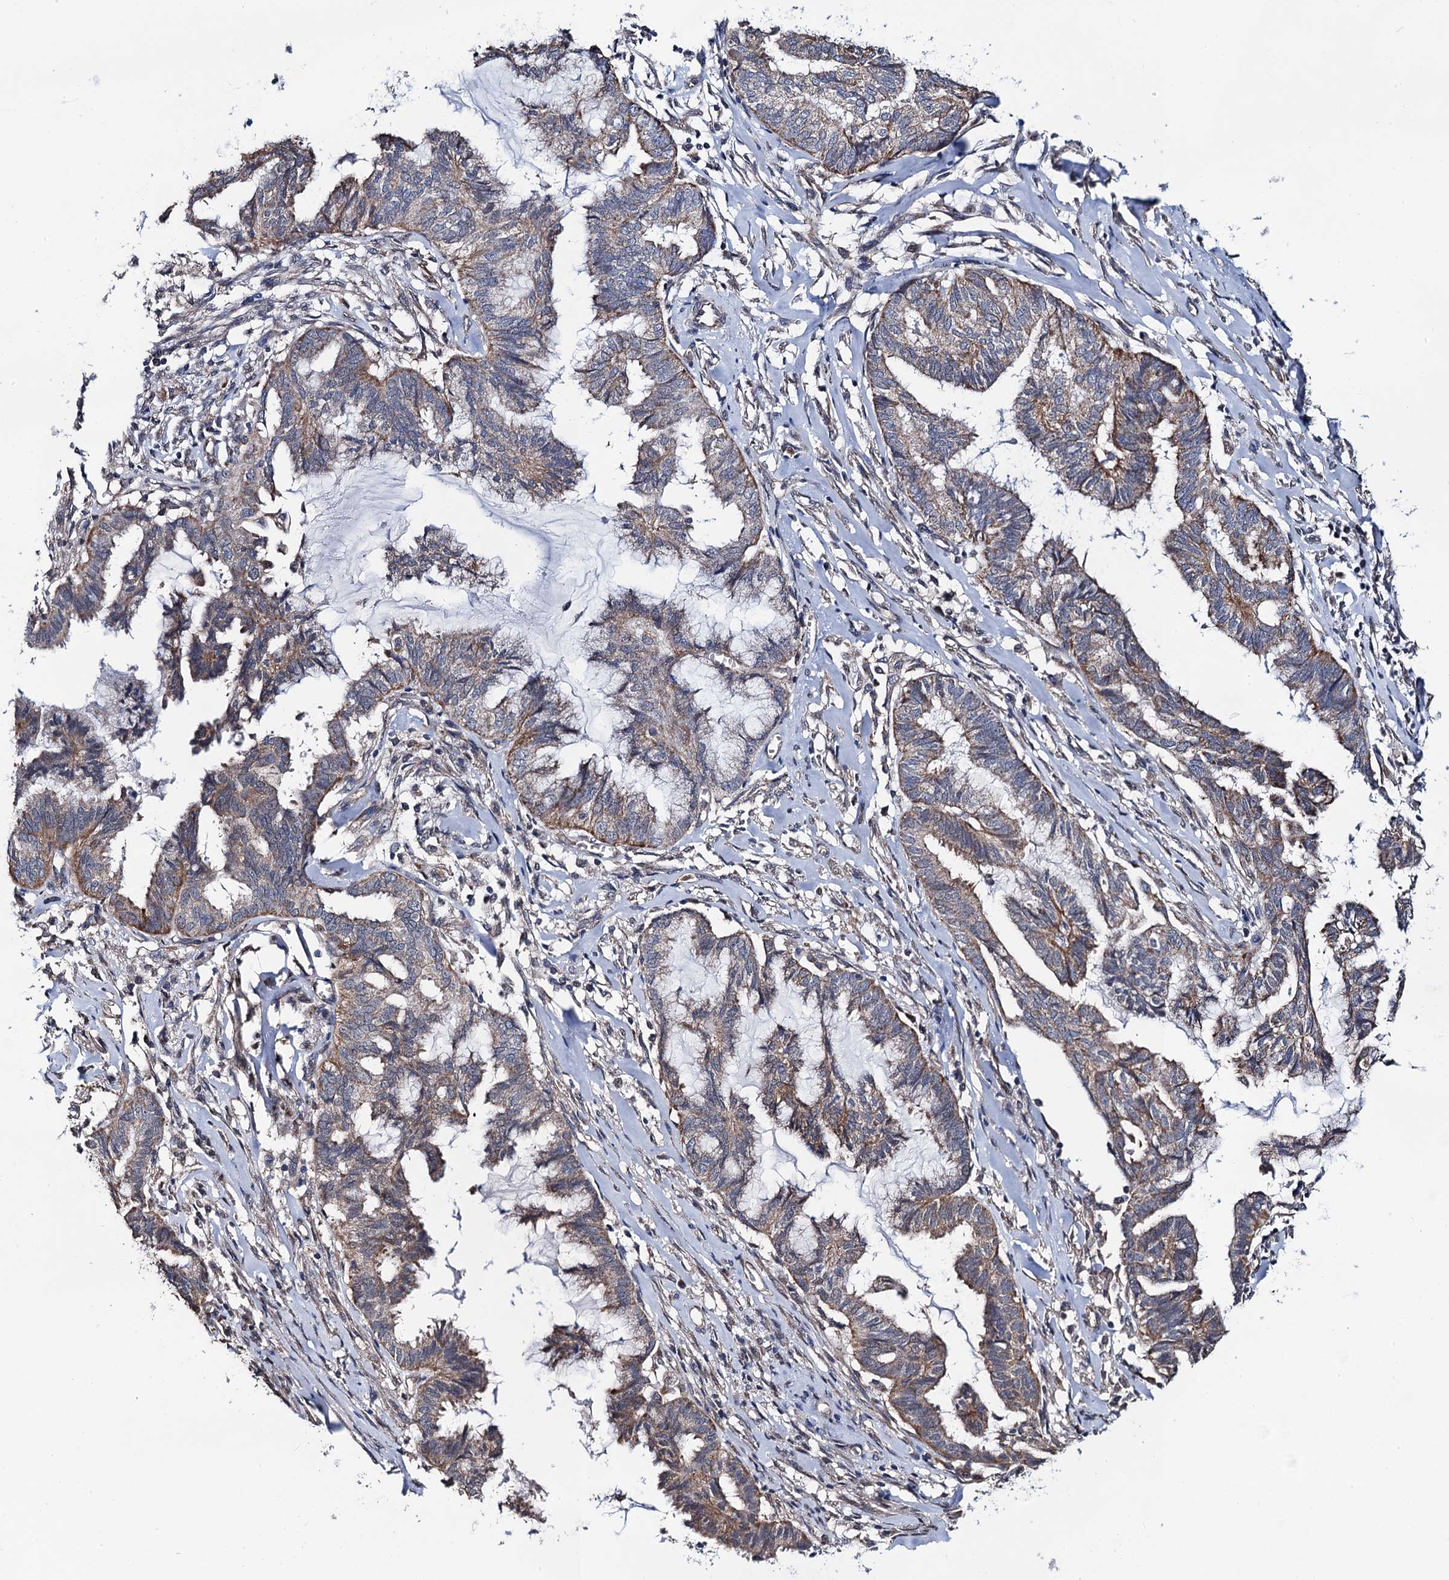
{"staining": {"intensity": "moderate", "quantity": "25%-75%", "location": "cytoplasmic/membranous"}, "tissue": "endometrial cancer", "cell_type": "Tumor cells", "image_type": "cancer", "snomed": [{"axis": "morphology", "description": "Adenocarcinoma, NOS"}, {"axis": "topography", "description": "Endometrium"}], "caption": "A high-resolution micrograph shows IHC staining of endometrial adenocarcinoma, which shows moderate cytoplasmic/membranous staining in approximately 25%-75% of tumor cells. (brown staining indicates protein expression, while blue staining denotes nuclei).", "gene": "PTCD3", "patient": {"sex": "female", "age": 86}}